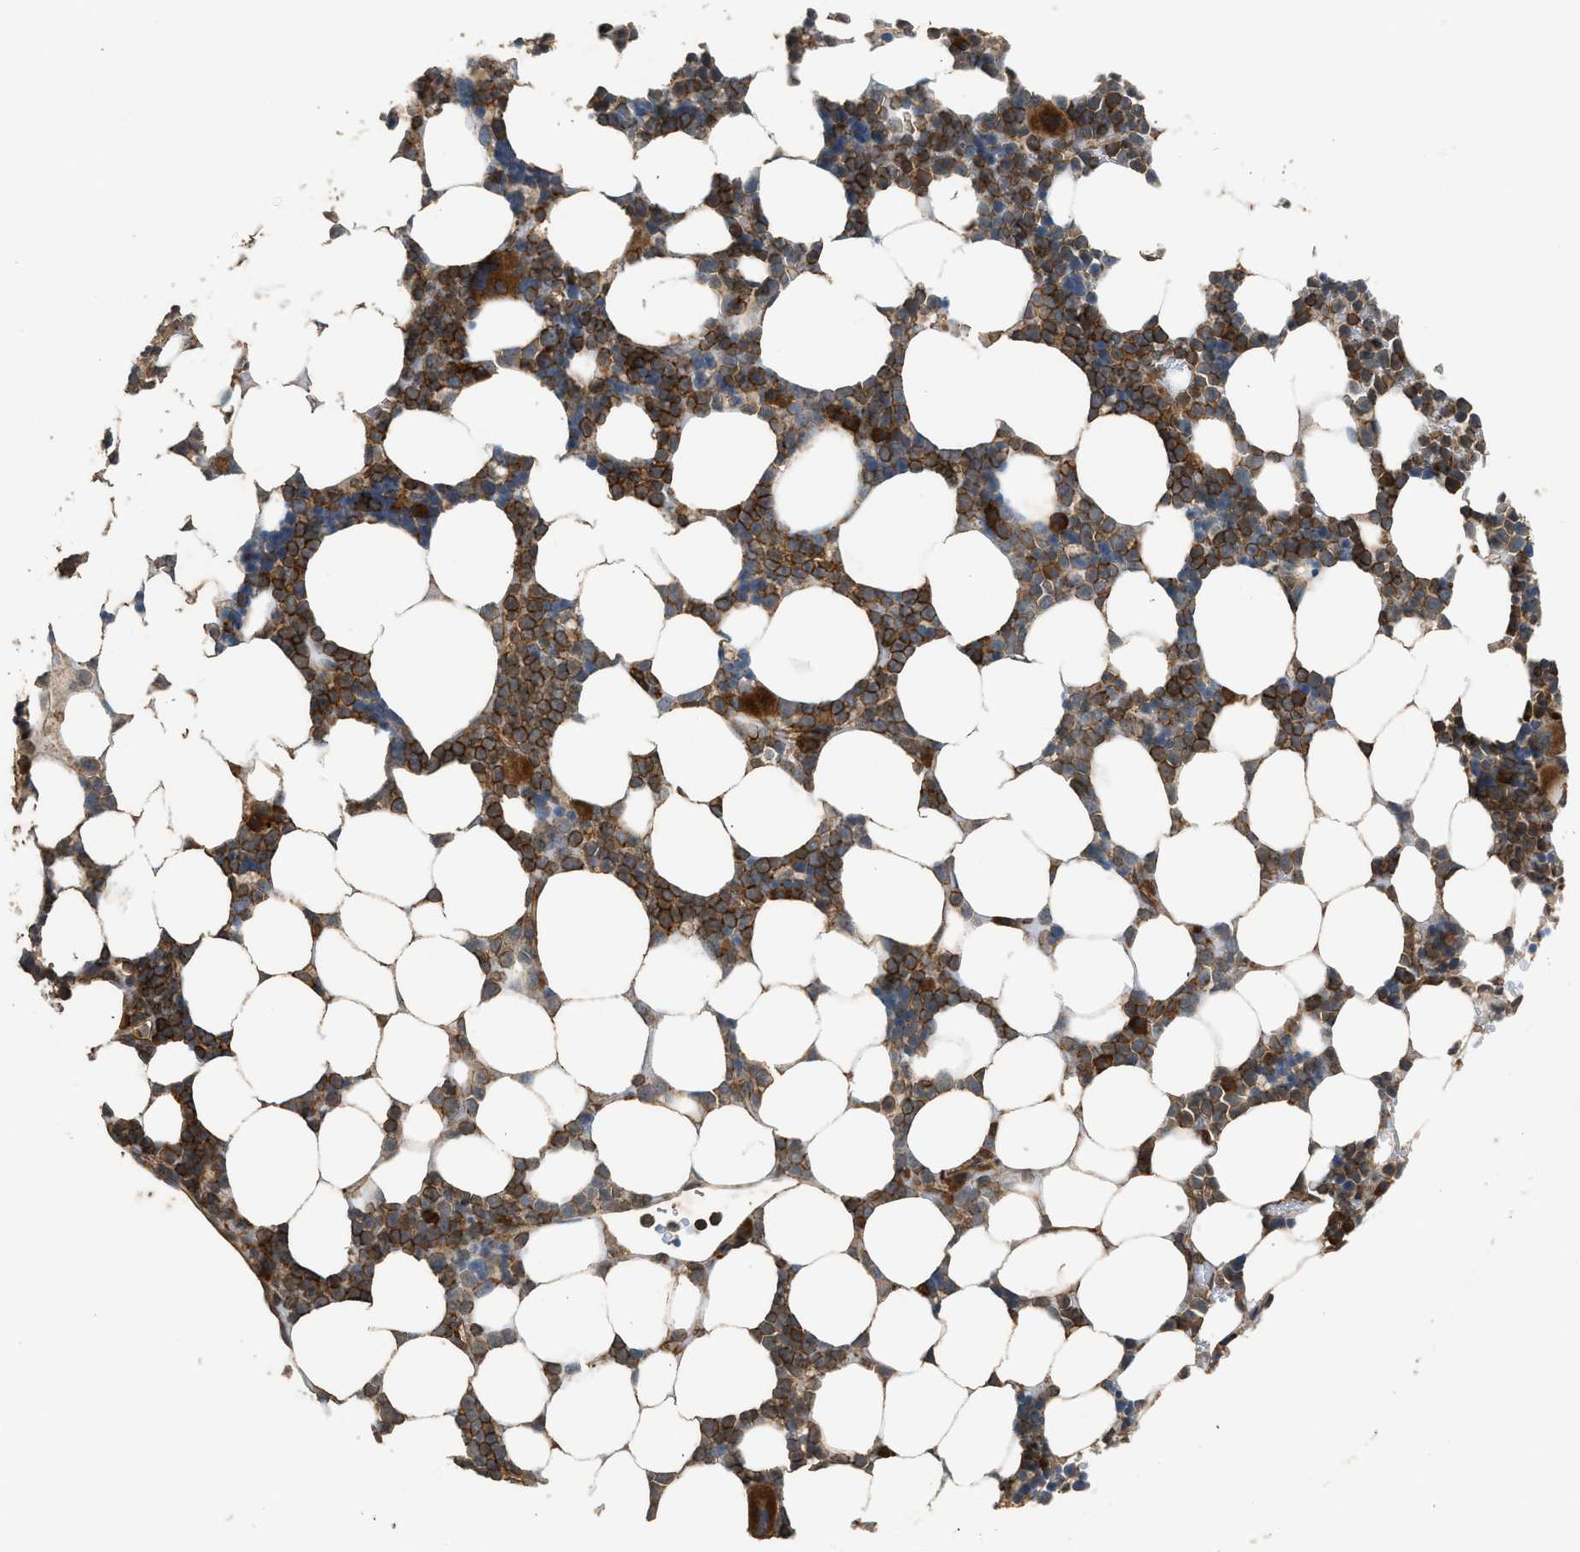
{"staining": {"intensity": "strong", "quantity": "25%-75%", "location": "cytoplasmic/membranous"}, "tissue": "bone marrow", "cell_type": "Hematopoietic cells", "image_type": "normal", "snomed": [{"axis": "morphology", "description": "Normal tissue, NOS"}, {"axis": "topography", "description": "Bone marrow"}], "caption": "Hematopoietic cells demonstrate high levels of strong cytoplasmic/membranous staining in about 25%-75% of cells in normal human bone marrow. (IHC, brightfield microscopy, high magnification).", "gene": "HIP1R", "patient": {"sex": "female", "age": 73}}